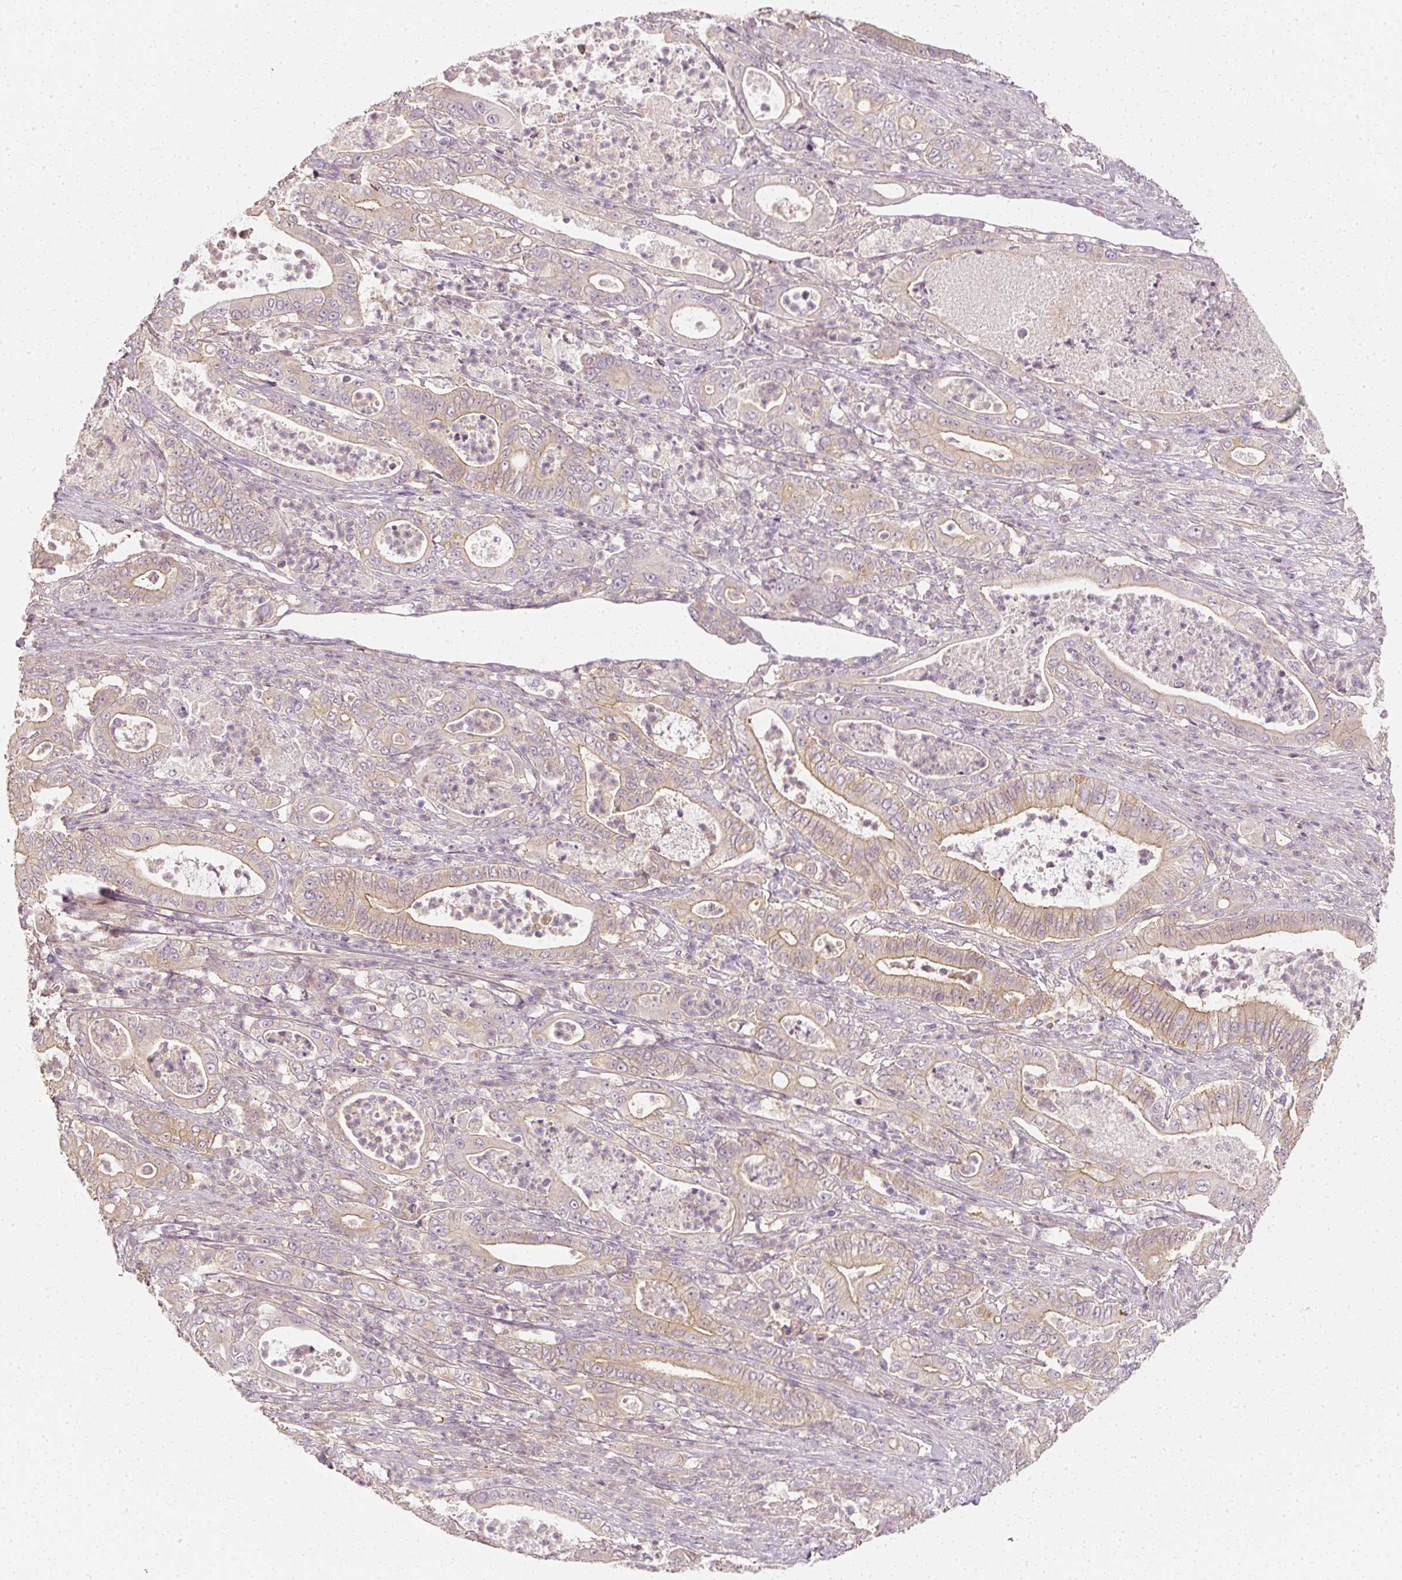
{"staining": {"intensity": "moderate", "quantity": "25%-75%", "location": "cytoplasmic/membranous"}, "tissue": "pancreatic cancer", "cell_type": "Tumor cells", "image_type": "cancer", "snomed": [{"axis": "morphology", "description": "Adenocarcinoma, NOS"}, {"axis": "topography", "description": "Pancreas"}], "caption": "Protein analysis of adenocarcinoma (pancreatic) tissue exhibits moderate cytoplasmic/membranous positivity in about 25%-75% of tumor cells. (IHC, brightfield microscopy, high magnification).", "gene": "GNAQ", "patient": {"sex": "male", "age": 71}}